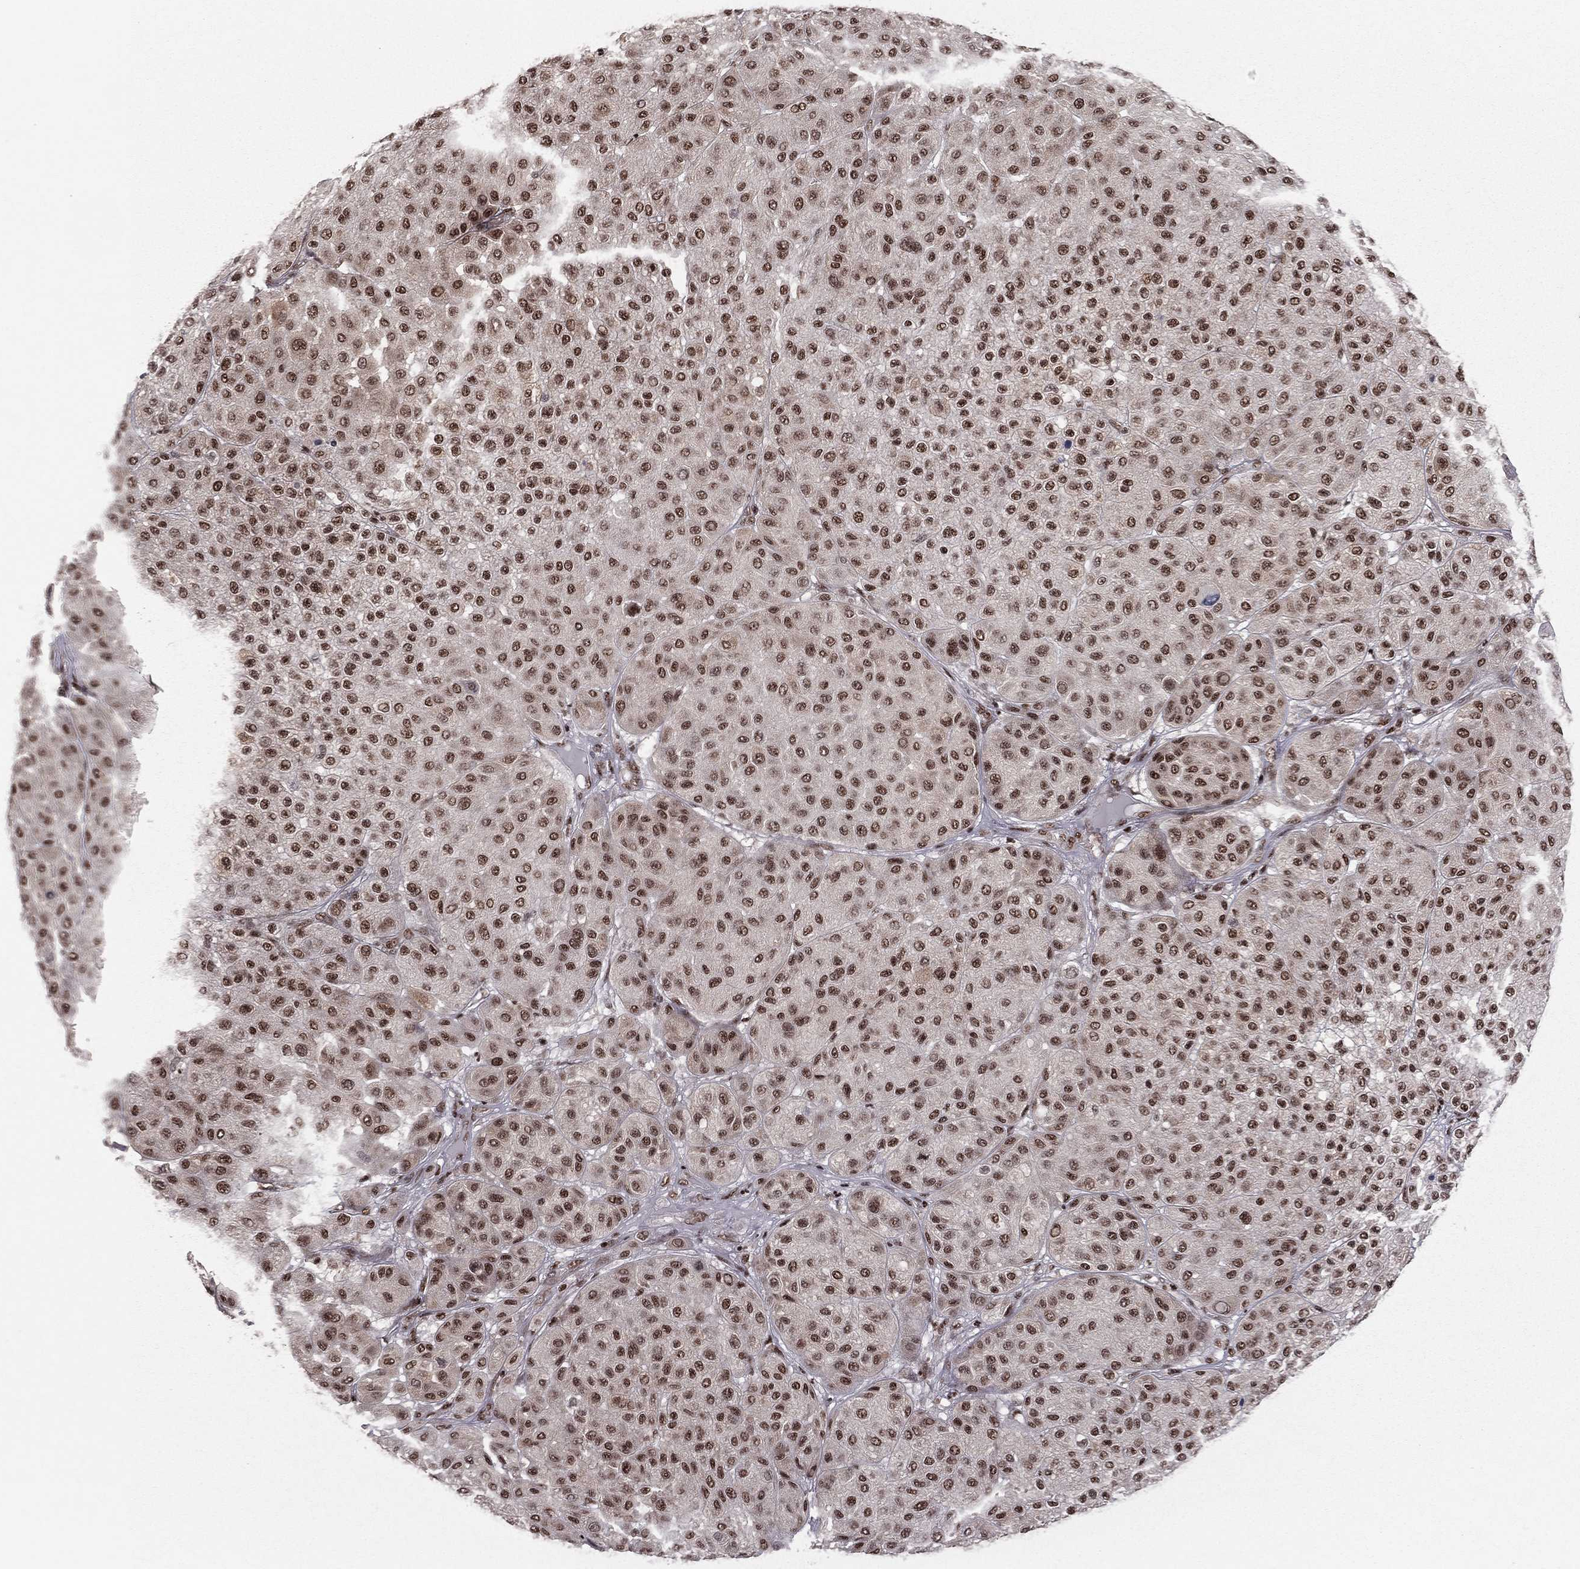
{"staining": {"intensity": "strong", "quantity": ">75%", "location": "nuclear"}, "tissue": "melanoma", "cell_type": "Tumor cells", "image_type": "cancer", "snomed": [{"axis": "morphology", "description": "Malignant melanoma, Metastatic site"}, {"axis": "topography", "description": "Smooth muscle"}], "caption": "Protein expression analysis of human melanoma reveals strong nuclear positivity in about >75% of tumor cells.", "gene": "NFYB", "patient": {"sex": "male", "age": 41}}